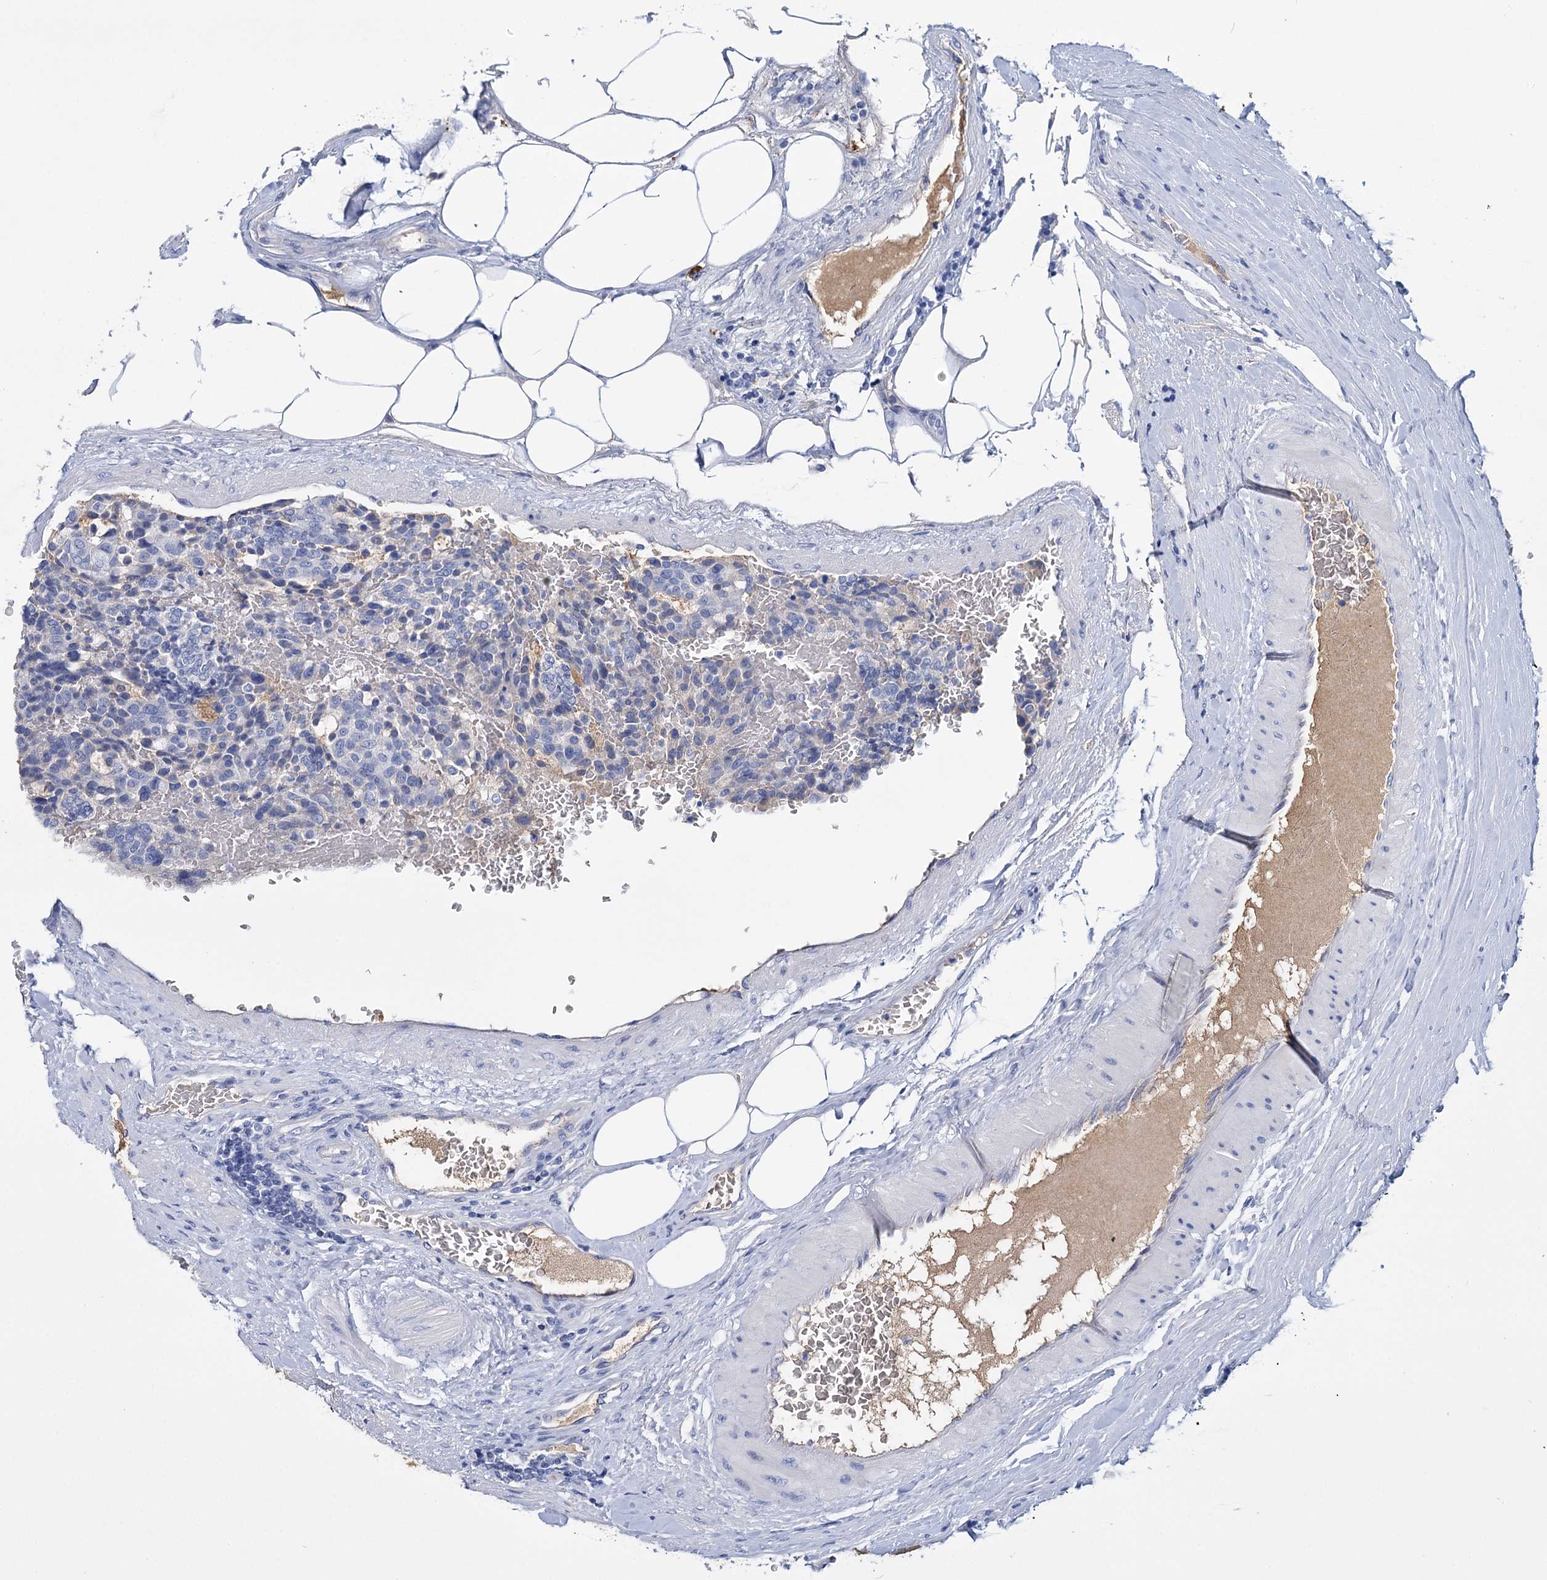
{"staining": {"intensity": "negative", "quantity": "none", "location": "none"}, "tissue": "carcinoid", "cell_type": "Tumor cells", "image_type": "cancer", "snomed": [{"axis": "morphology", "description": "Carcinoid, malignant, NOS"}, {"axis": "topography", "description": "Pancreas"}], "caption": "High magnification brightfield microscopy of carcinoid stained with DAB (3,3'-diaminobenzidine) (brown) and counterstained with hematoxylin (blue): tumor cells show no significant expression.", "gene": "FBXW12", "patient": {"sex": "female", "age": 54}}